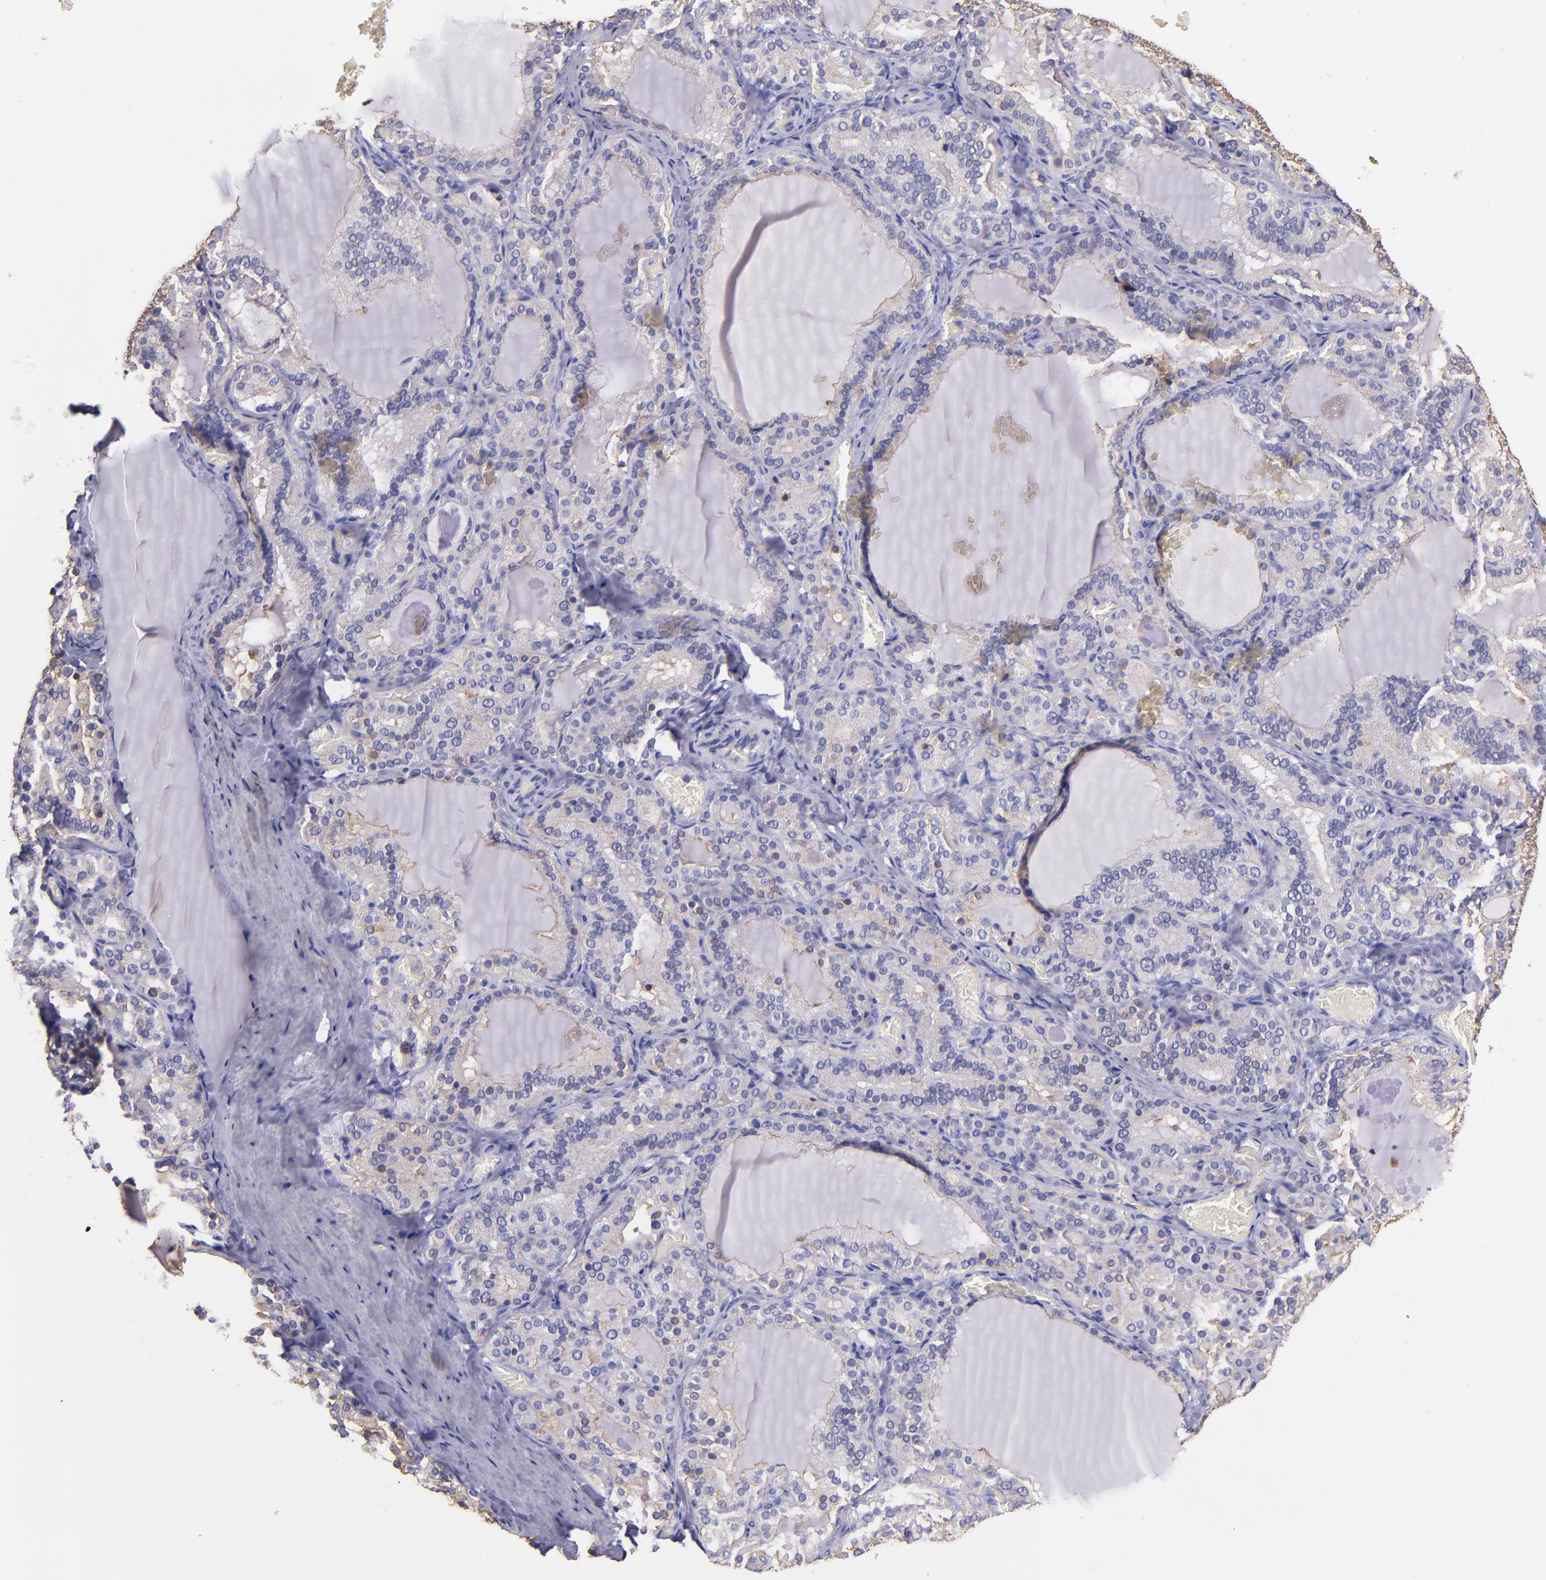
{"staining": {"intensity": "negative", "quantity": "none", "location": "none"}, "tissue": "thyroid gland", "cell_type": "Glandular cells", "image_type": "normal", "snomed": [{"axis": "morphology", "description": "Normal tissue, NOS"}, {"axis": "topography", "description": "Thyroid gland"}], "caption": "DAB immunohistochemical staining of unremarkable human thyroid gland displays no significant staining in glandular cells. Nuclei are stained in blue.", "gene": "KRT4", "patient": {"sex": "female", "age": 33}}